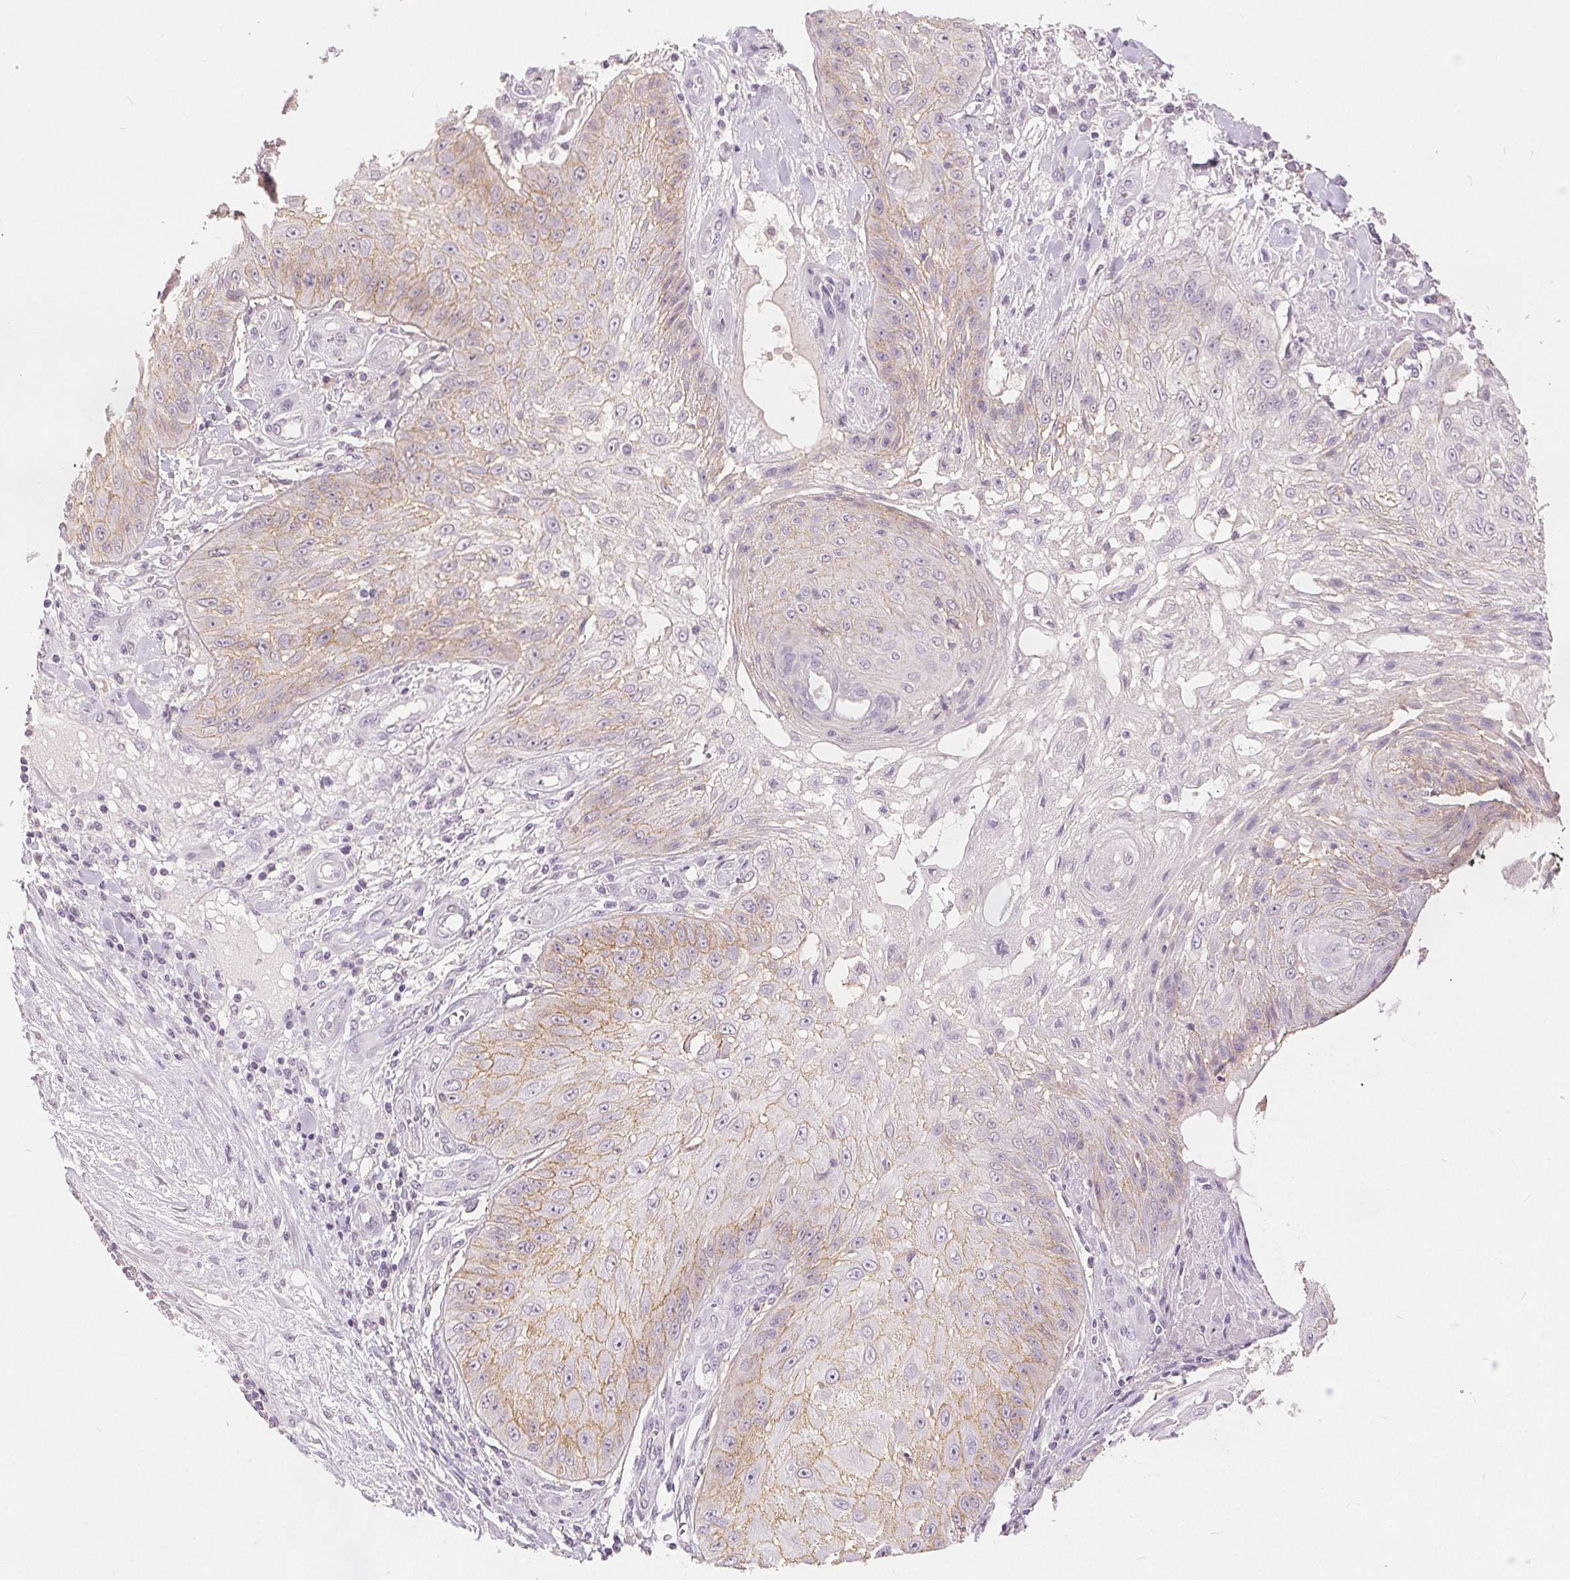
{"staining": {"intensity": "weak", "quantity": "<25%", "location": "cytoplasmic/membranous"}, "tissue": "skin cancer", "cell_type": "Tumor cells", "image_type": "cancer", "snomed": [{"axis": "morphology", "description": "Squamous cell carcinoma, NOS"}, {"axis": "topography", "description": "Skin"}], "caption": "This is an IHC image of skin cancer (squamous cell carcinoma). There is no positivity in tumor cells.", "gene": "CA12", "patient": {"sex": "male", "age": 70}}